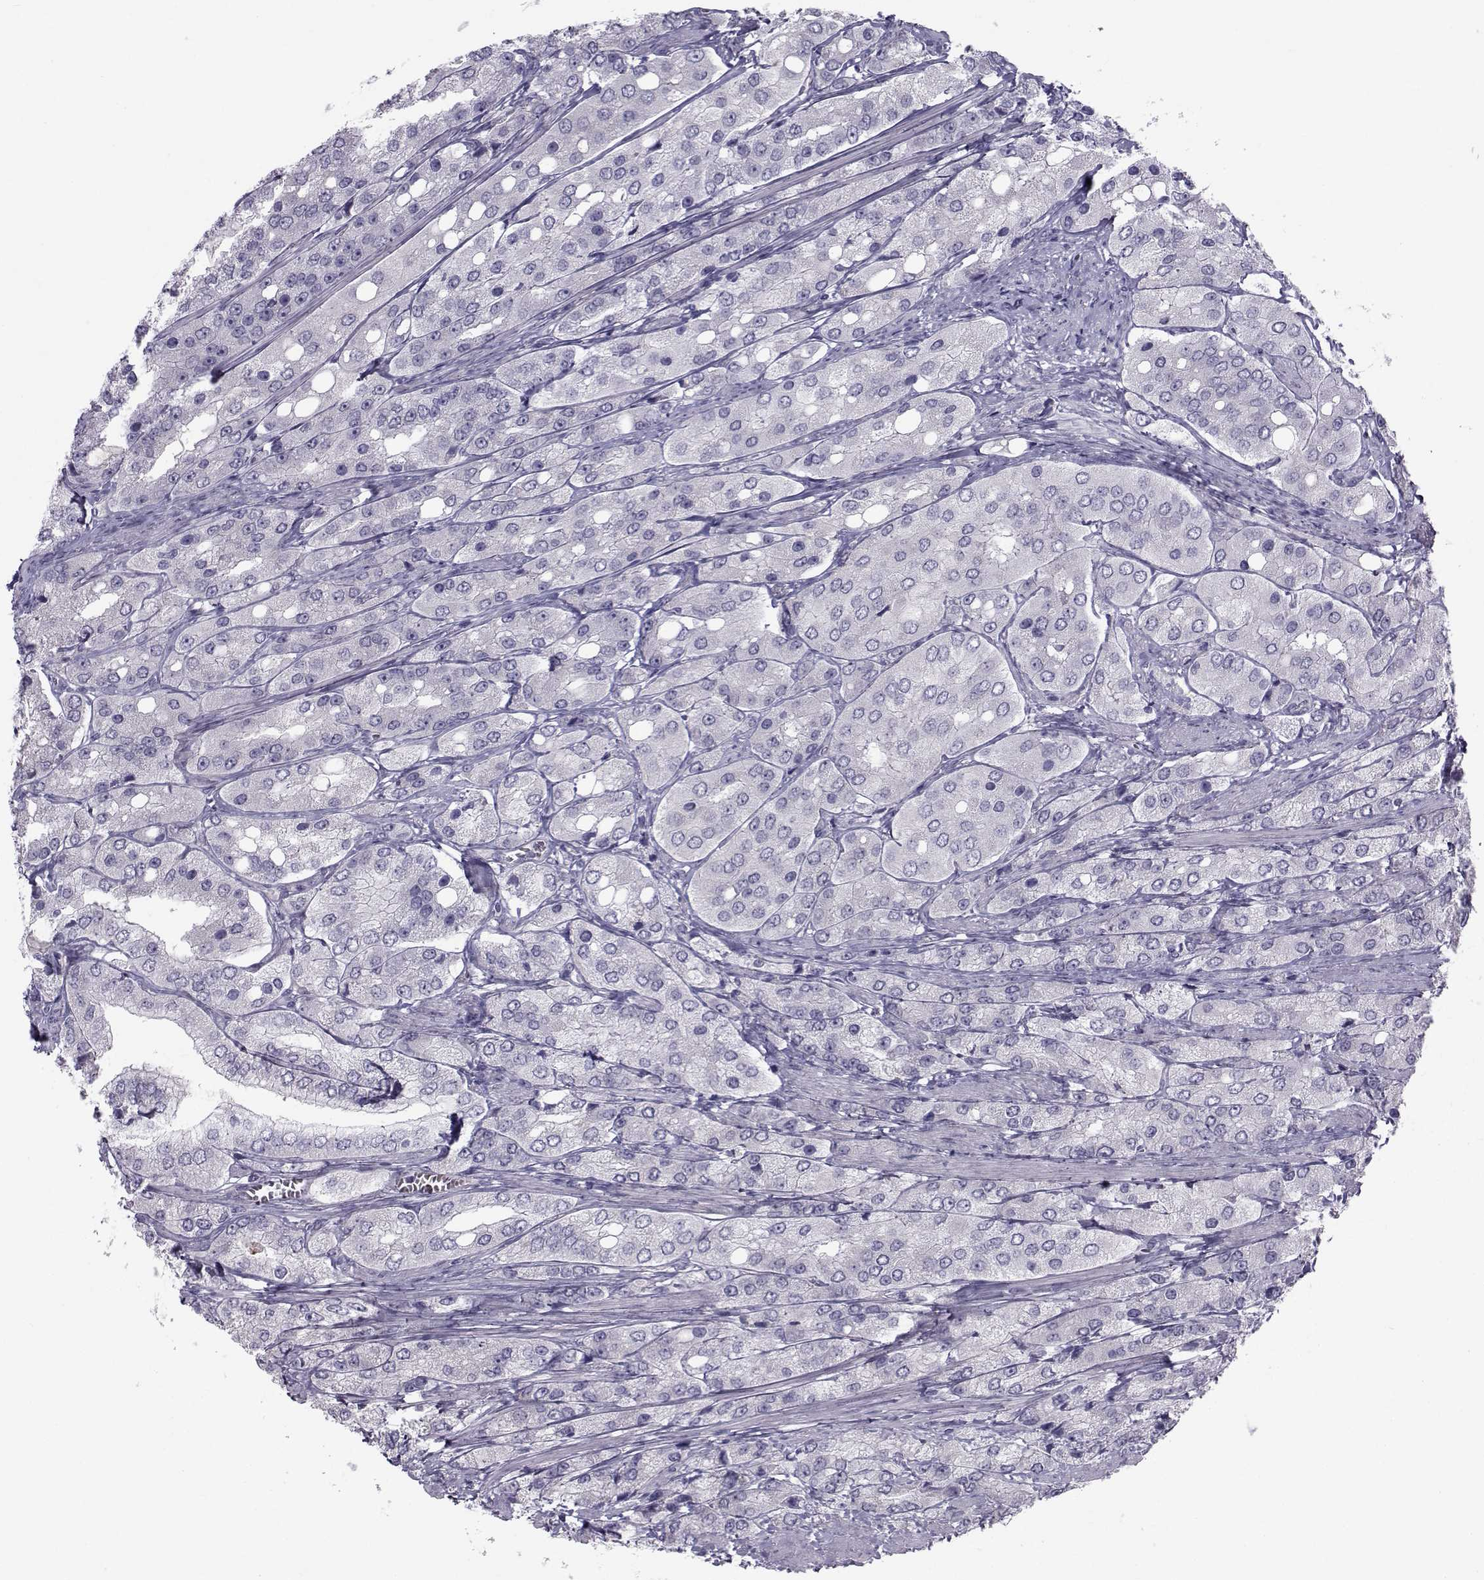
{"staining": {"intensity": "negative", "quantity": "none", "location": "none"}, "tissue": "prostate cancer", "cell_type": "Tumor cells", "image_type": "cancer", "snomed": [{"axis": "morphology", "description": "Adenocarcinoma, Low grade"}, {"axis": "topography", "description": "Prostate"}], "caption": "Tumor cells show no significant expression in low-grade adenocarcinoma (prostate).", "gene": "GARIN3", "patient": {"sex": "male", "age": 69}}